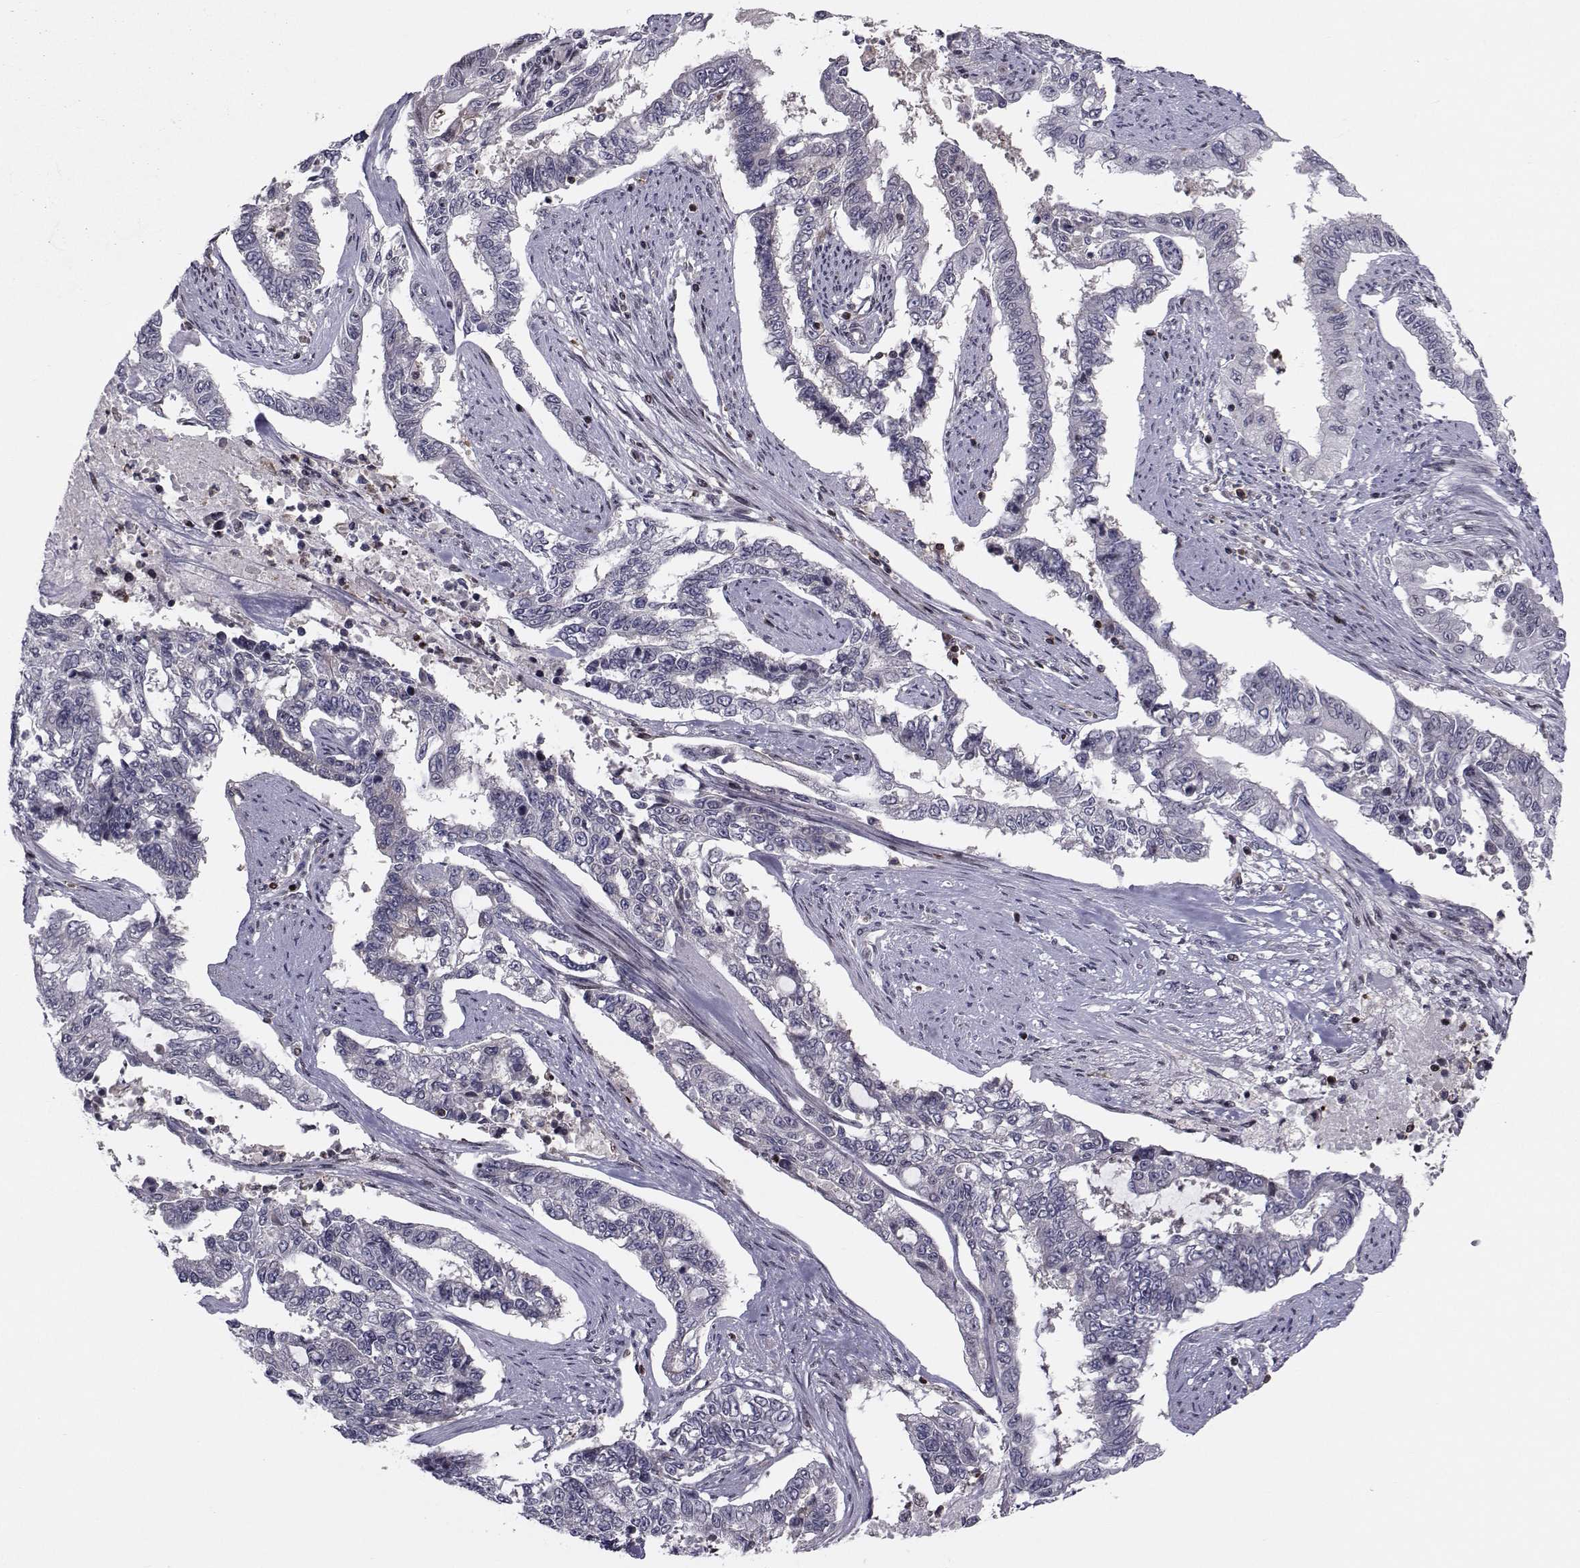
{"staining": {"intensity": "negative", "quantity": "none", "location": "none"}, "tissue": "endometrial cancer", "cell_type": "Tumor cells", "image_type": "cancer", "snomed": [{"axis": "morphology", "description": "Adenocarcinoma, NOS"}, {"axis": "topography", "description": "Uterus"}], "caption": "This is a micrograph of immunohistochemistry (IHC) staining of endometrial cancer, which shows no expression in tumor cells.", "gene": "PCP4L1", "patient": {"sex": "female", "age": 59}}